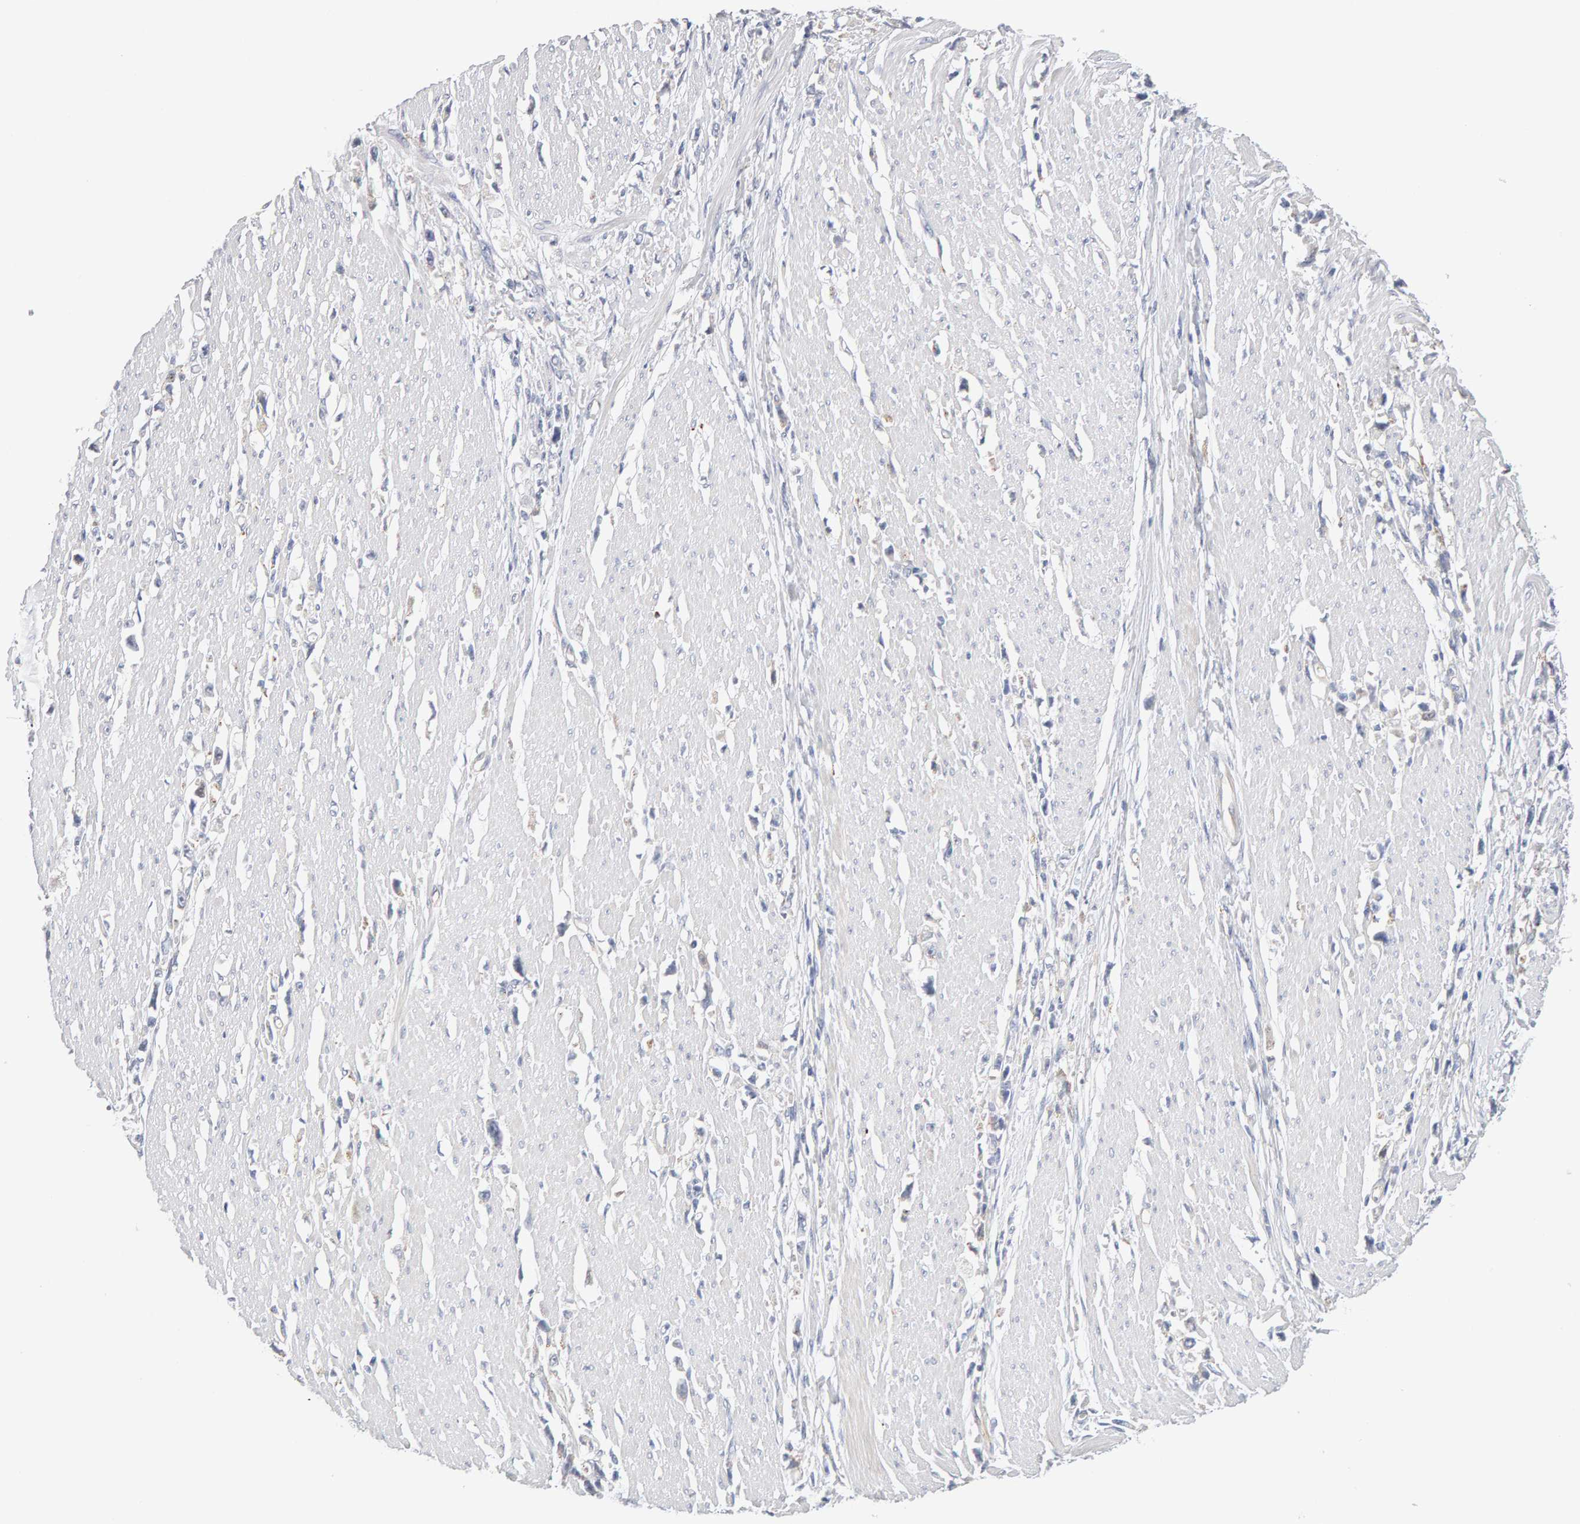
{"staining": {"intensity": "negative", "quantity": "none", "location": "none"}, "tissue": "stomach cancer", "cell_type": "Tumor cells", "image_type": "cancer", "snomed": [{"axis": "morphology", "description": "Adenocarcinoma, NOS"}, {"axis": "topography", "description": "Stomach"}], "caption": "High magnification brightfield microscopy of stomach cancer stained with DAB (3,3'-diaminobenzidine) (brown) and counterstained with hematoxylin (blue): tumor cells show no significant positivity. (DAB immunohistochemistry (IHC) visualized using brightfield microscopy, high magnification).", "gene": "METRNL", "patient": {"sex": "female", "age": 59}}